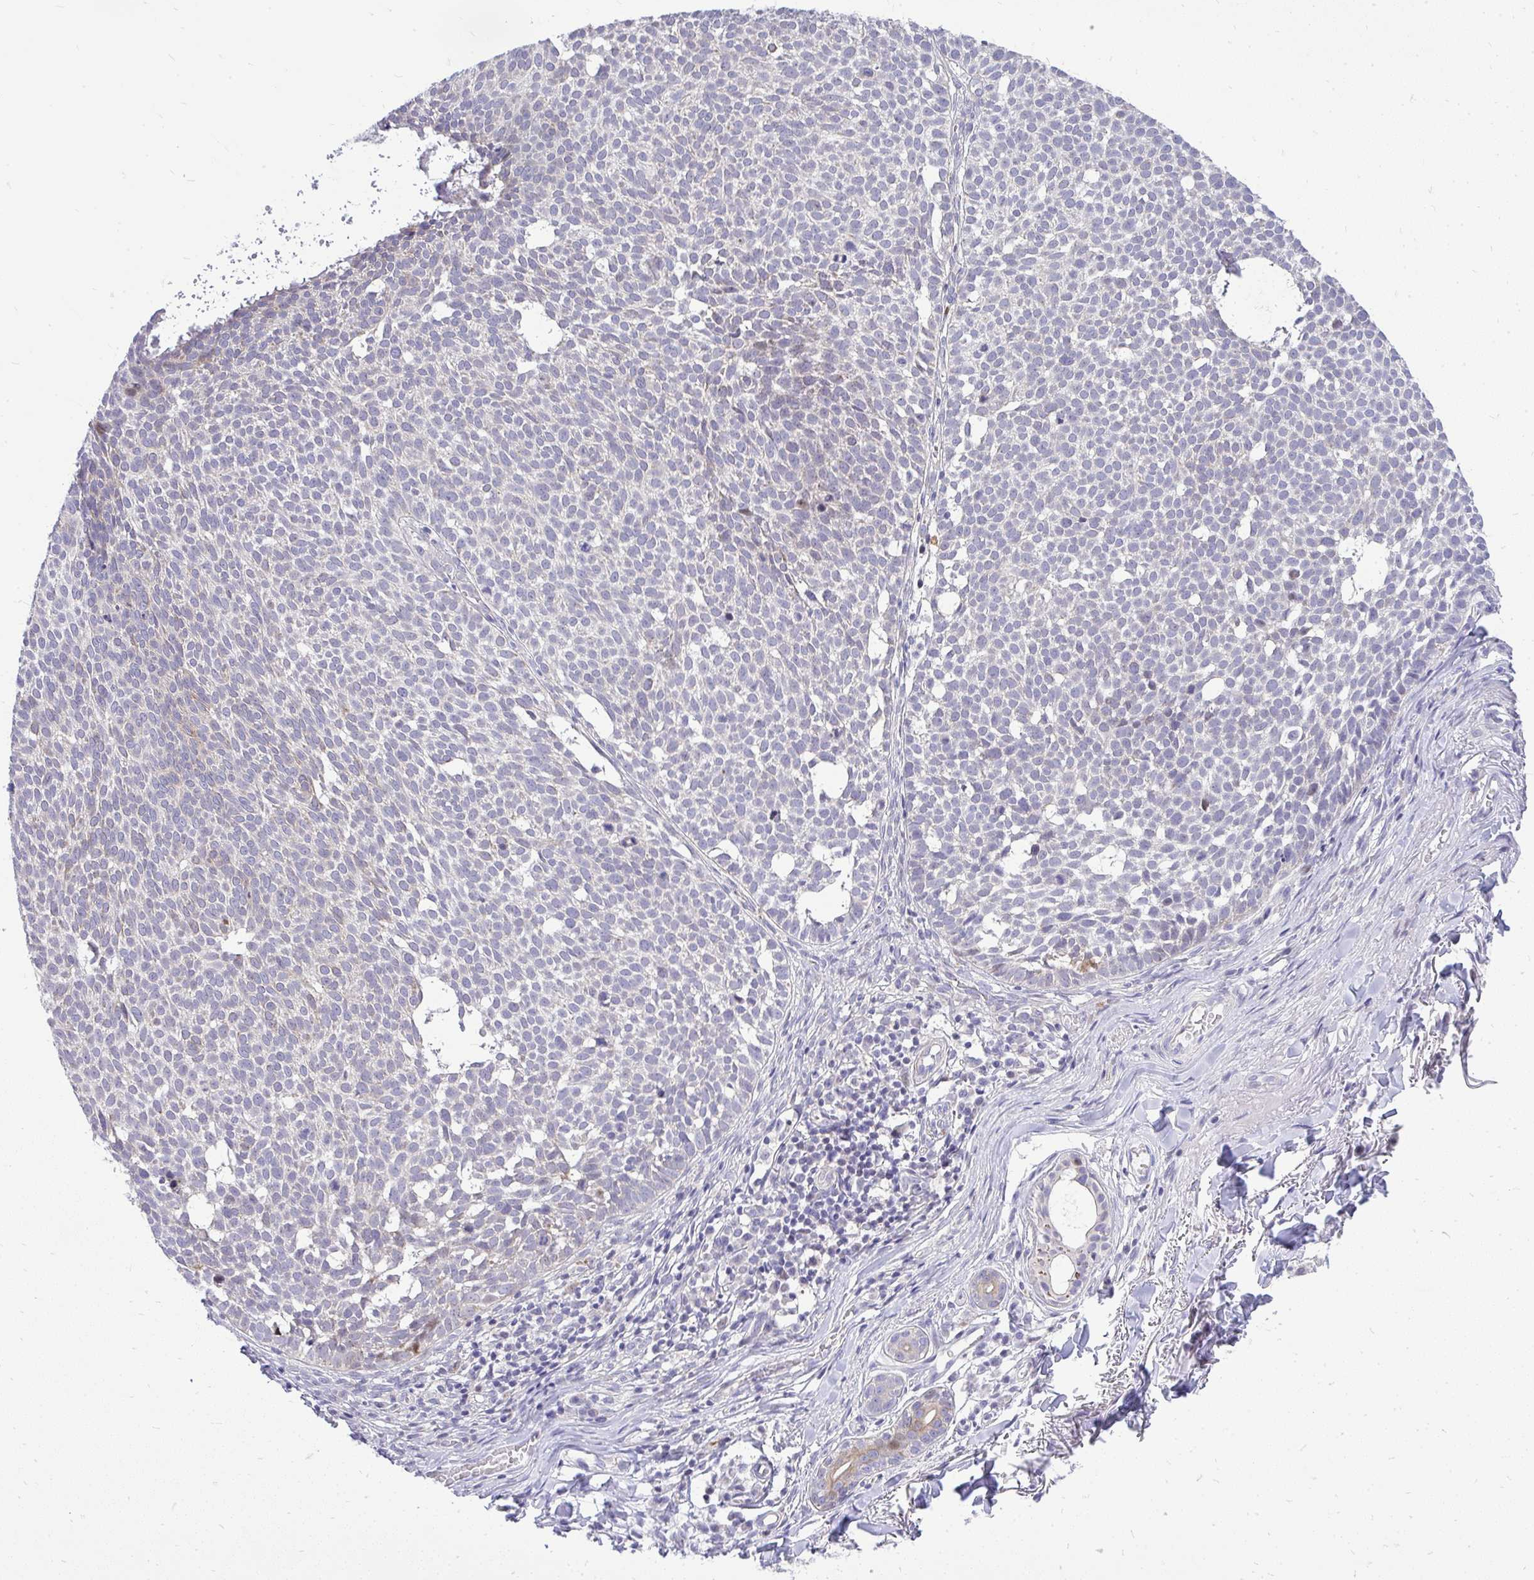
{"staining": {"intensity": "negative", "quantity": "none", "location": "none"}, "tissue": "skin cancer", "cell_type": "Tumor cells", "image_type": "cancer", "snomed": [{"axis": "morphology", "description": "Basal cell carcinoma"}, {"axis": "topography", "description": "Skin"}], "caption": "IHC of skin cancer (basal cell carcinoma) shows no expression in tumor cells.", "gene": "OR8D1", "patient": {"sex": "male", "age": 63}}